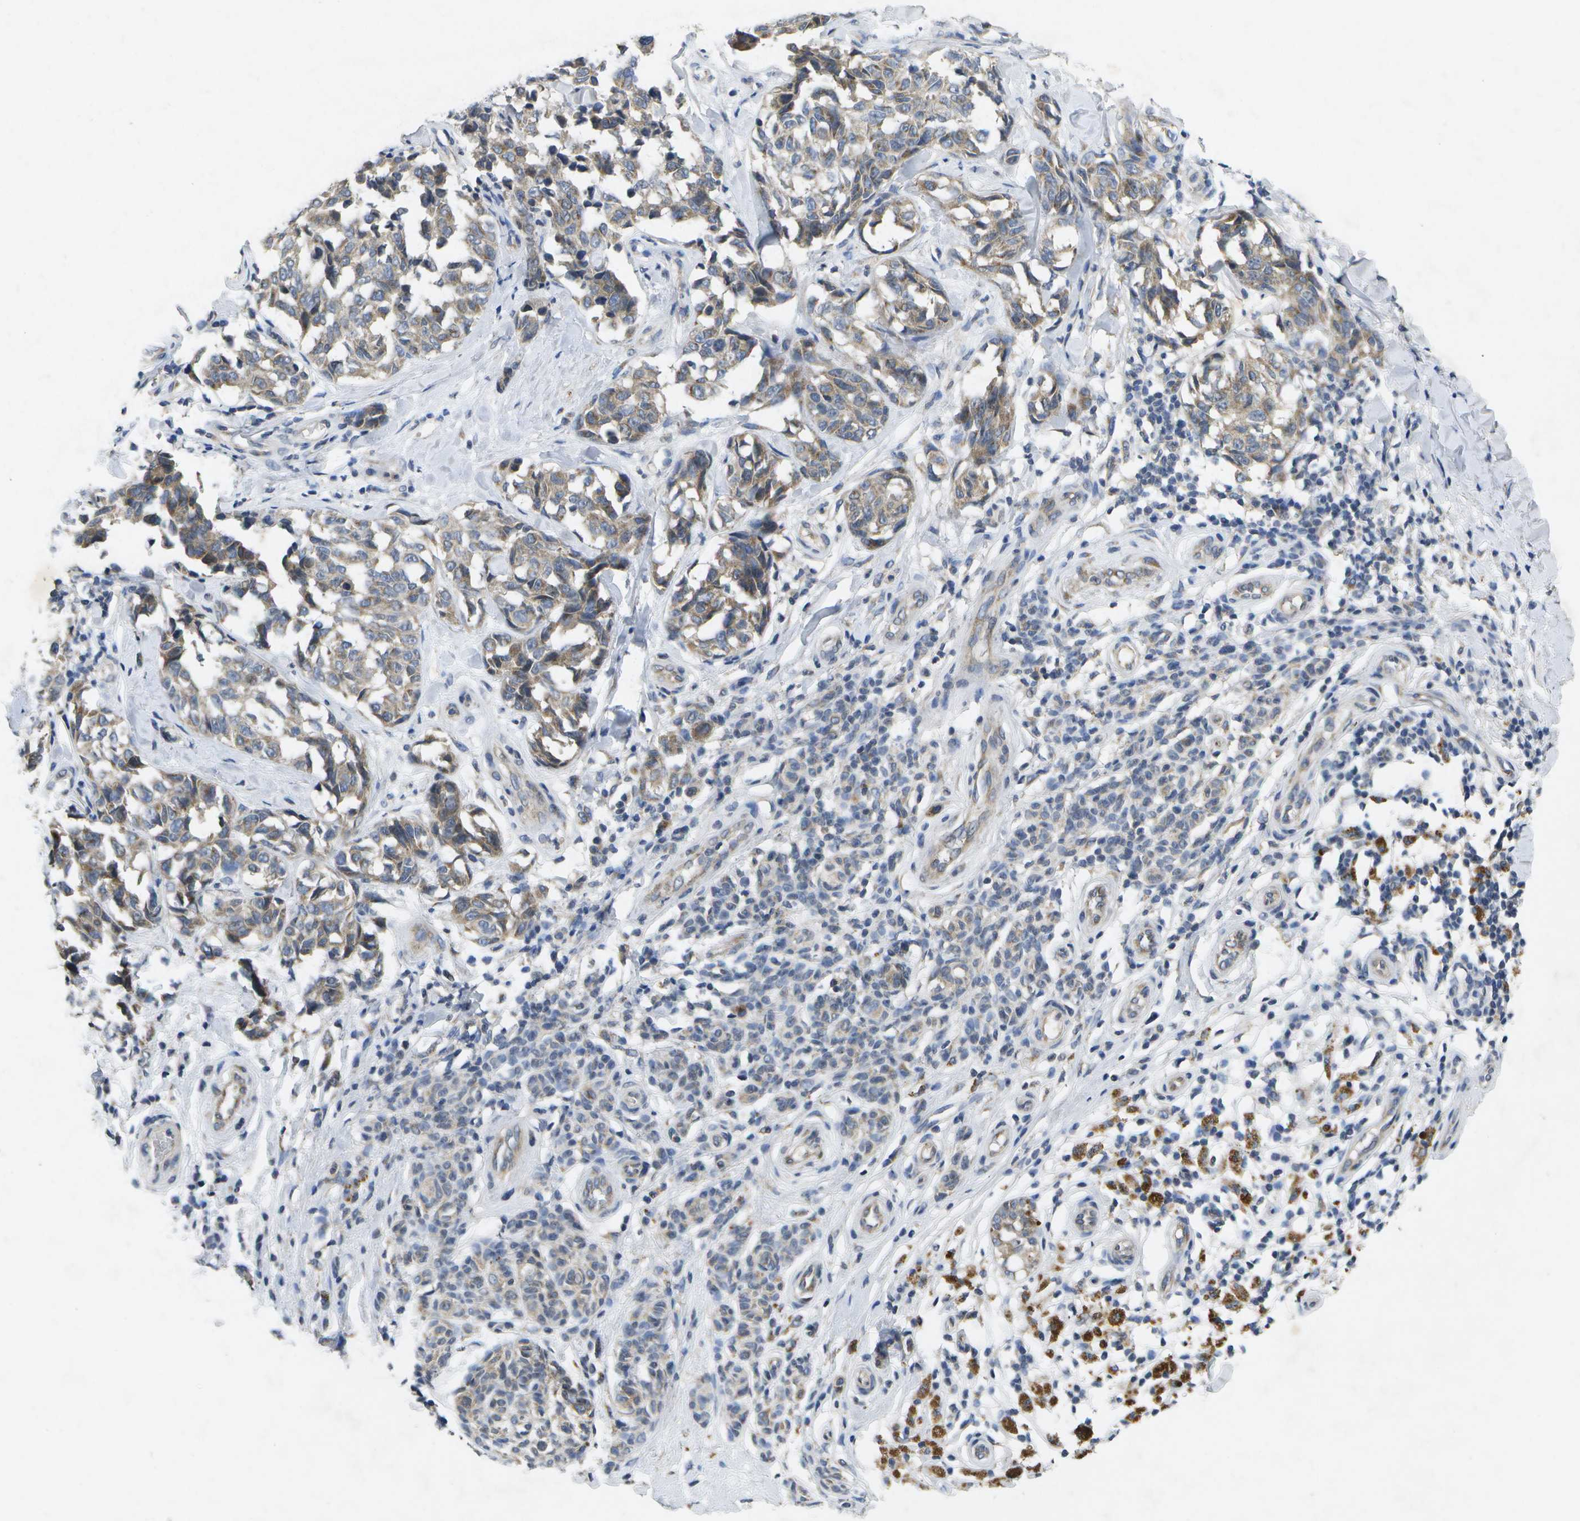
{"staining": {"intensity": "moderate", "quantity": ">75%", "location": "cytoplasmic/membranous"}, "tissue": "melanoma", "cell_type": "Tumor cells", "image_type": "cancer", "snomed": [{"axis": "morphology", "description": "Malignant melanoma, NOS"}, {"axis": "topography", "description": "Skin"}], "caption": "Immunohistochemistry (IHC) of malignant melanoma reveals medium levels of moderate cytoplasmic/membranous positivity in about >75% of tumor cells. Using DAB (3,3'-diaminobenzidine) (brown) and hematoxylin (blue) stains, captured at high magnification using brightfield microscopy.", "gene": "KDELR1", "patient": {"sex": "female", "age": 64}}